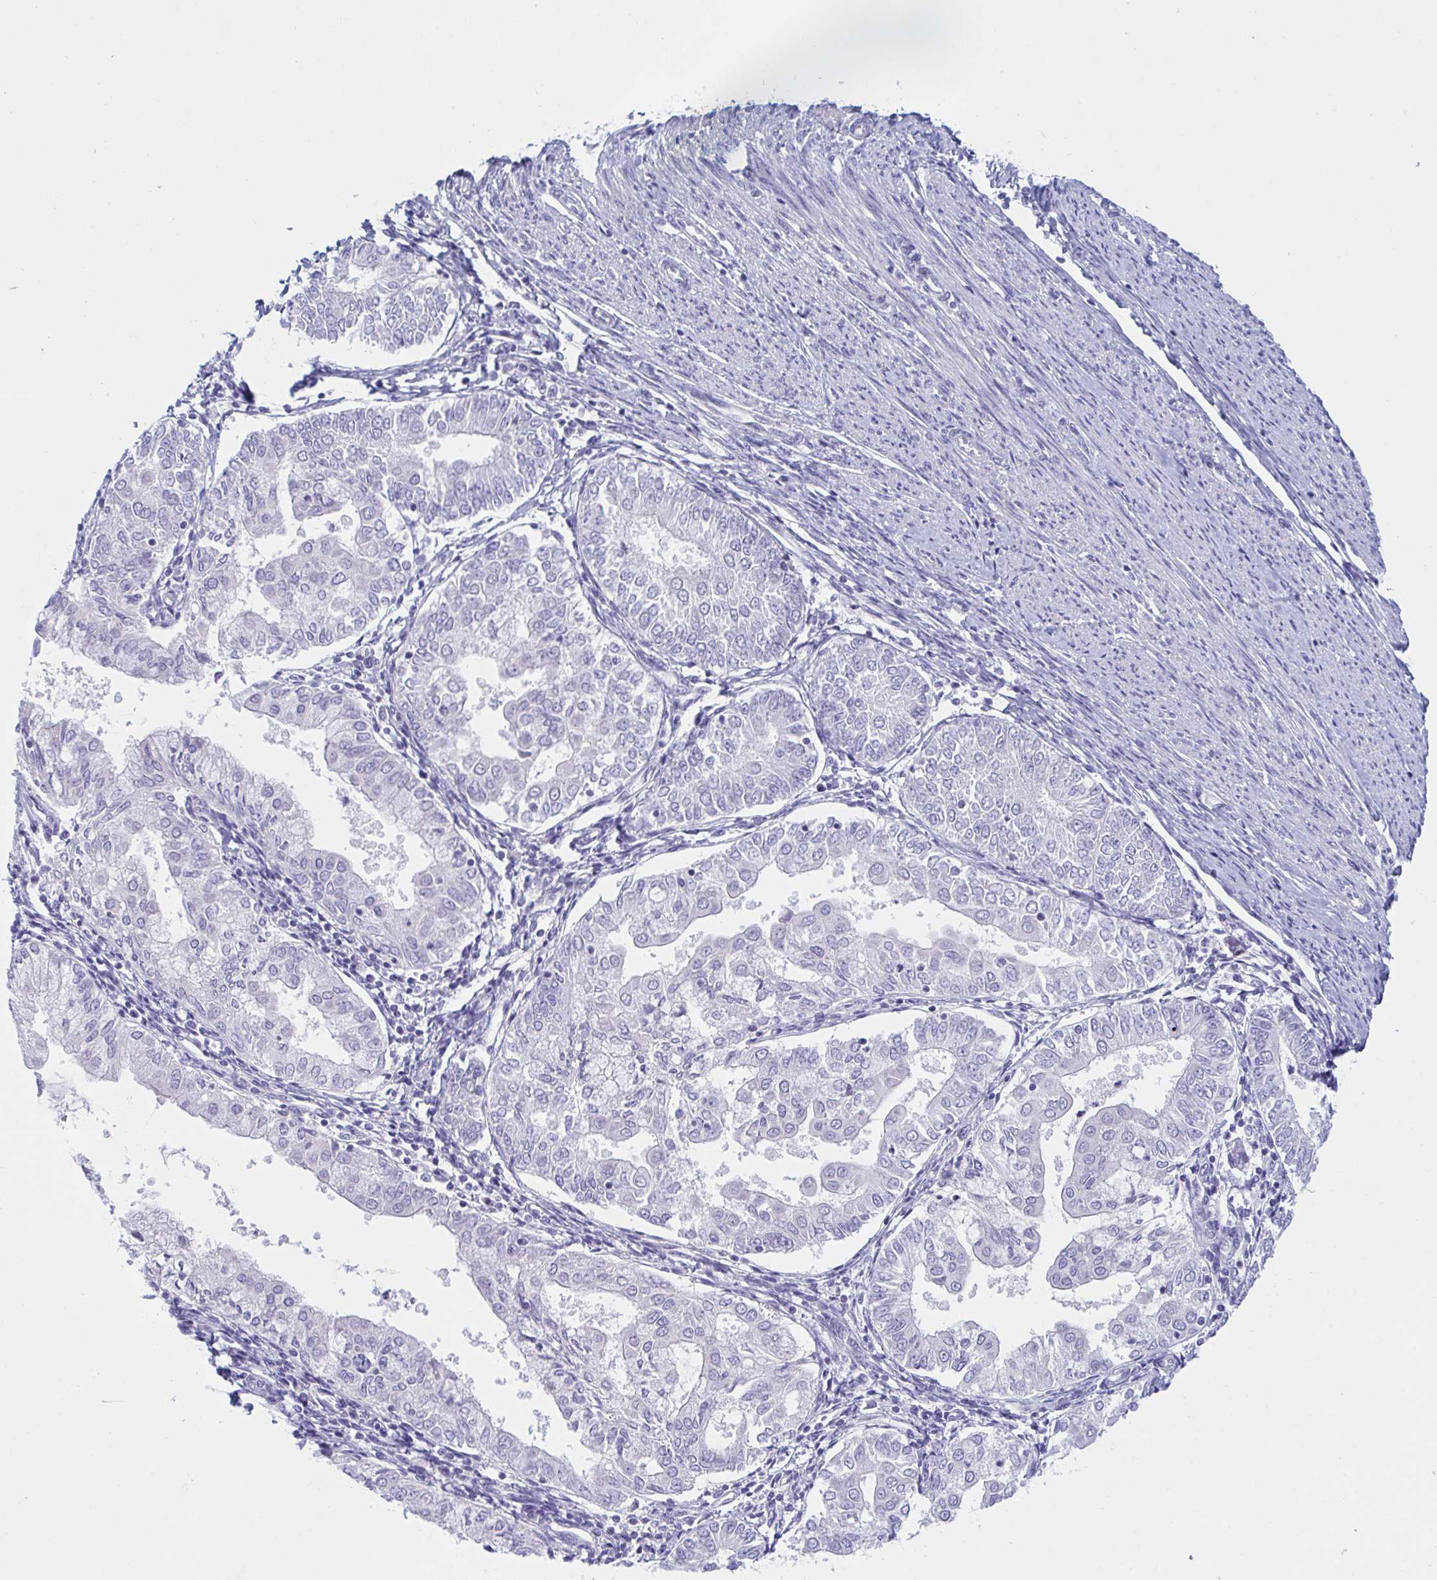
{"staining": {"intensity": "negative", "quantity": "none", "location": "none"}, "tissue": "endometrial cancer", "cell_type": "Tumor cells", "image_type": "cancer", "snomed": [{"axis": "morphology", "description": "Adenocarcinoma, NOS"}, {"axis": "topography", "description": "Endometrium"}], "caption": "A histopathology image of human endometrial cancer is negative for staining in tumor cells.", "gene": "NAA30", "patient": {"sex": "female", "age": 68}}